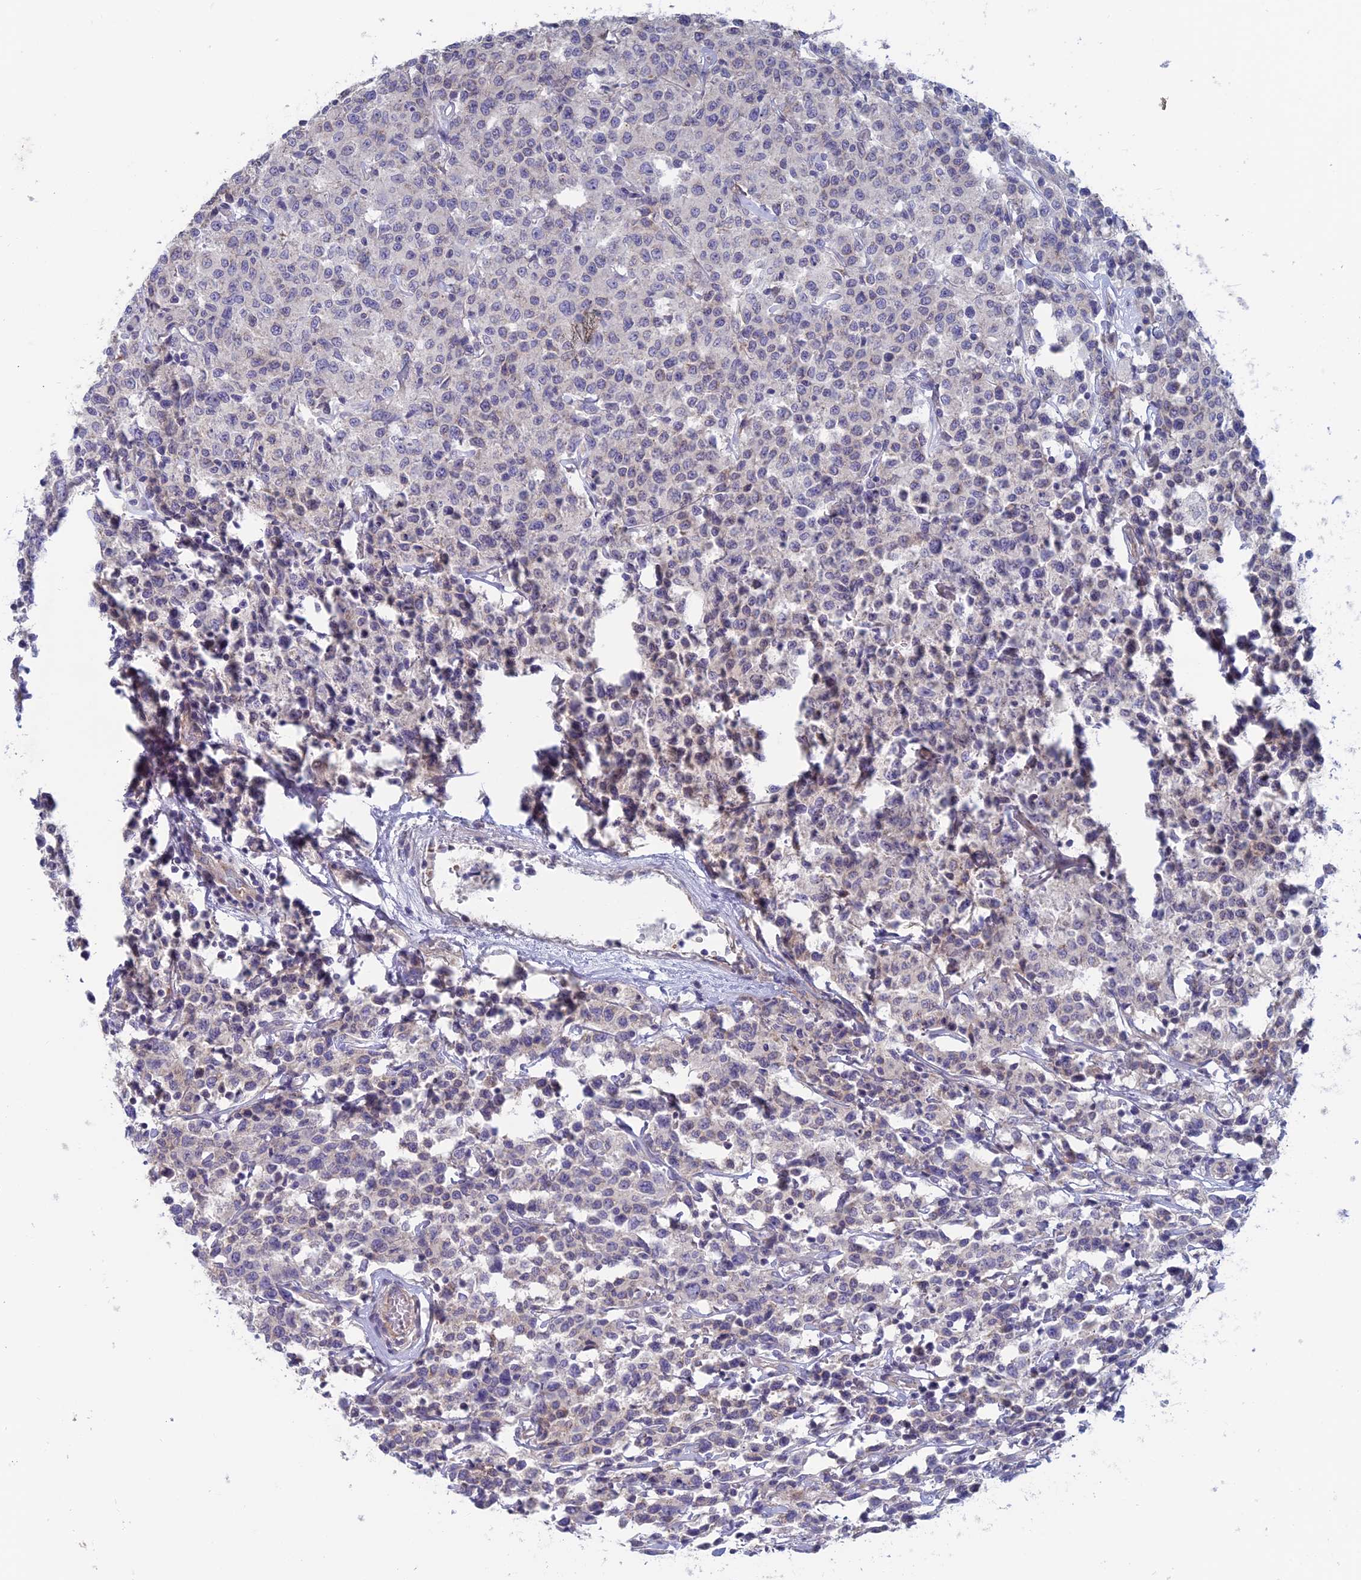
{"staining": {"intensity": "negative", "quantity": "none", "location": "none"}, "tissue": "lymphoma", "cell_type": "Tumor cells", "image_type": "cancer", "snomed": [{"axis": "morphology", "description": "Malignant lymphoma, non-Hodgkin's type, Low grade"}, {"axis": "topography", "description": "Small intestine"}], "caption": "High power microscopy histopathology image of an IHC histopathology image of low-grade malignant lymphoma, non-Hodgkin's type, revealing no significant expression in tumor cells.", "gene": "TBC1D30", "patient": {"sex": "female", "age": 59}}